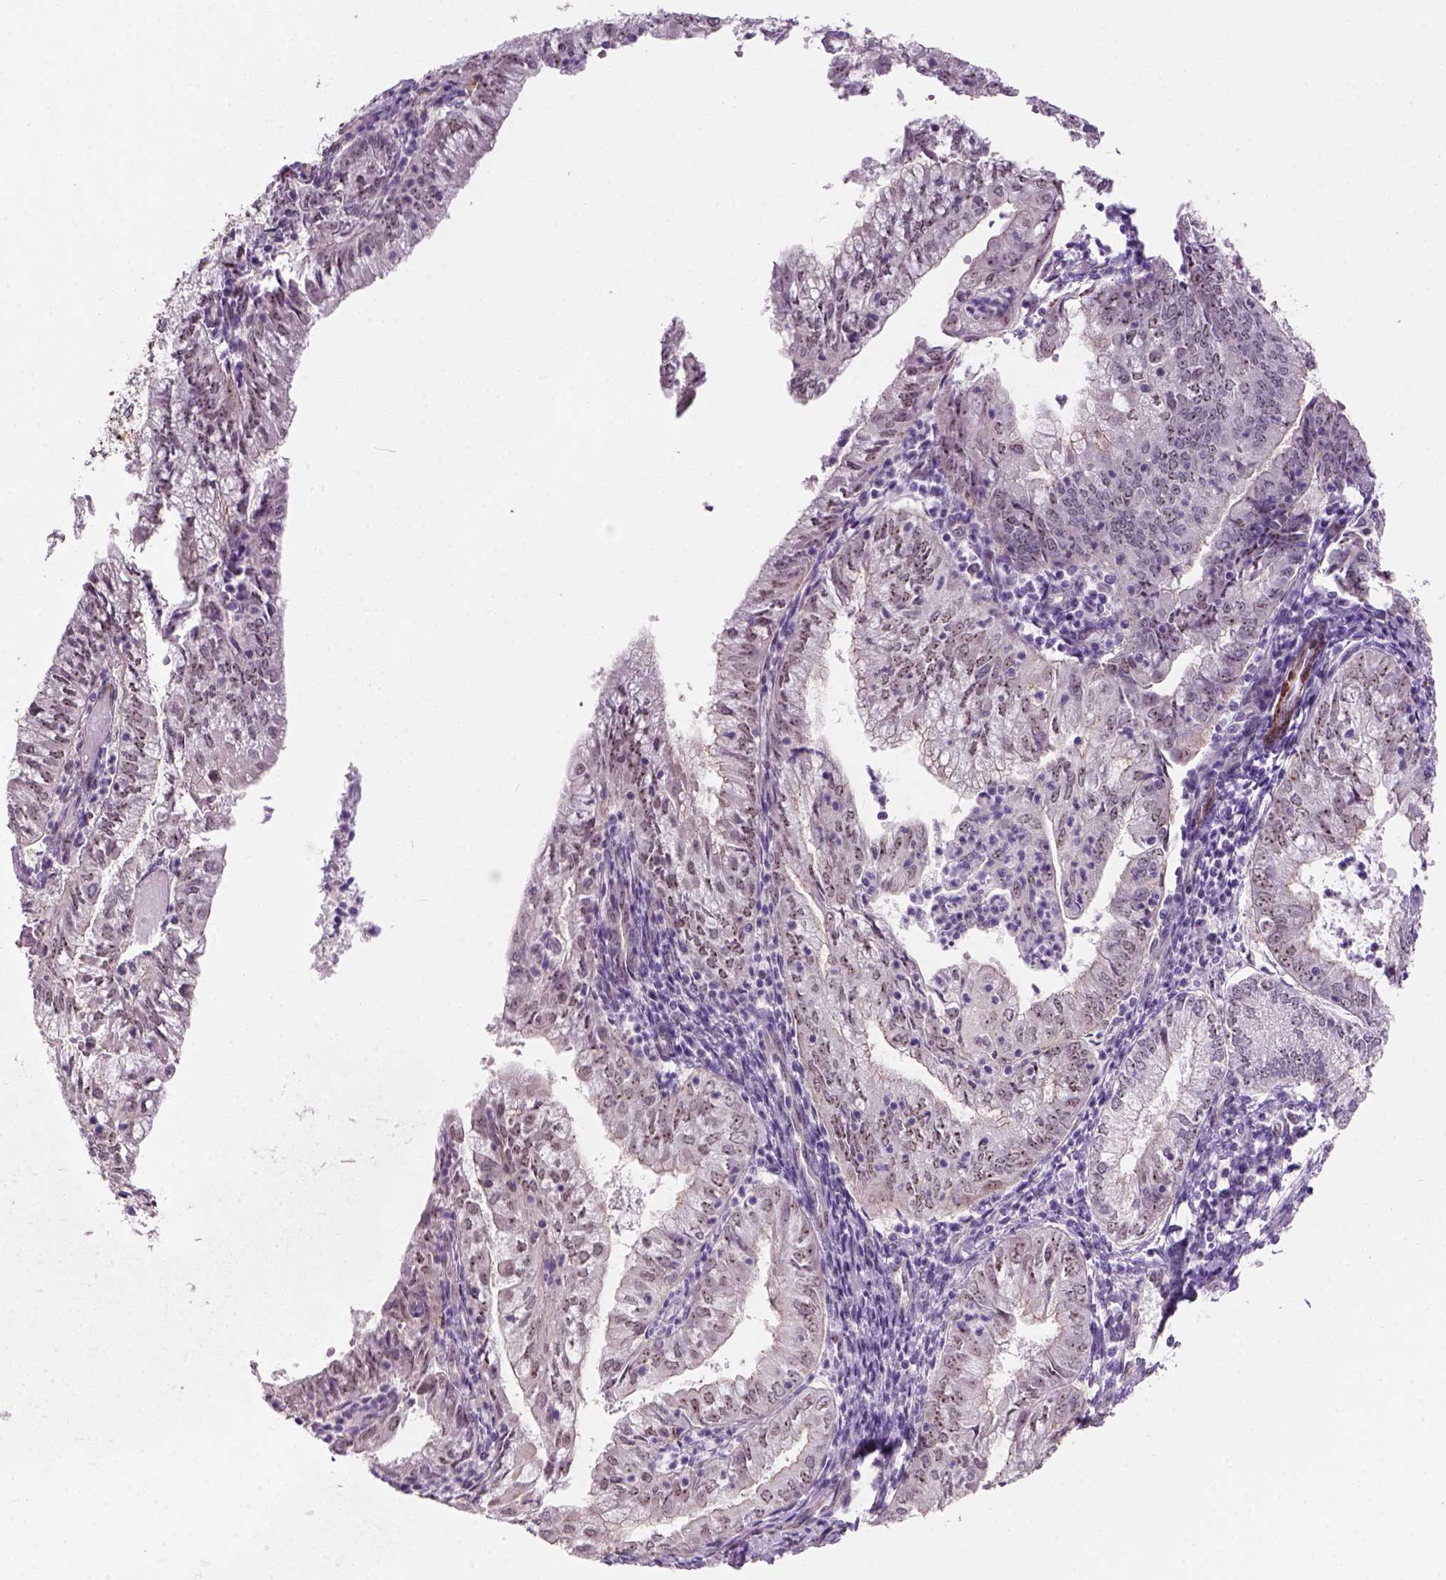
{"staining": {"intensity": "moderate", "quantity": ">75%", "location": "nuclear"}, "tissue": "endometrial cancer", "cell_type": "Tumor cells", "image_type": "cancer", "snomed": [{"axis": "morphology", "description": "Adenocarcinoma, NOS"}, {"axis": "topography", "description": "Endometrium"}], "caption": "Immunohistochemical staining of human endometrial adenocarcinoma reveals moderate nuclear protein staining in about >75% of tumor cells.", "gene": "RRS1", "patient": {"sex": "female", "age": 55}}